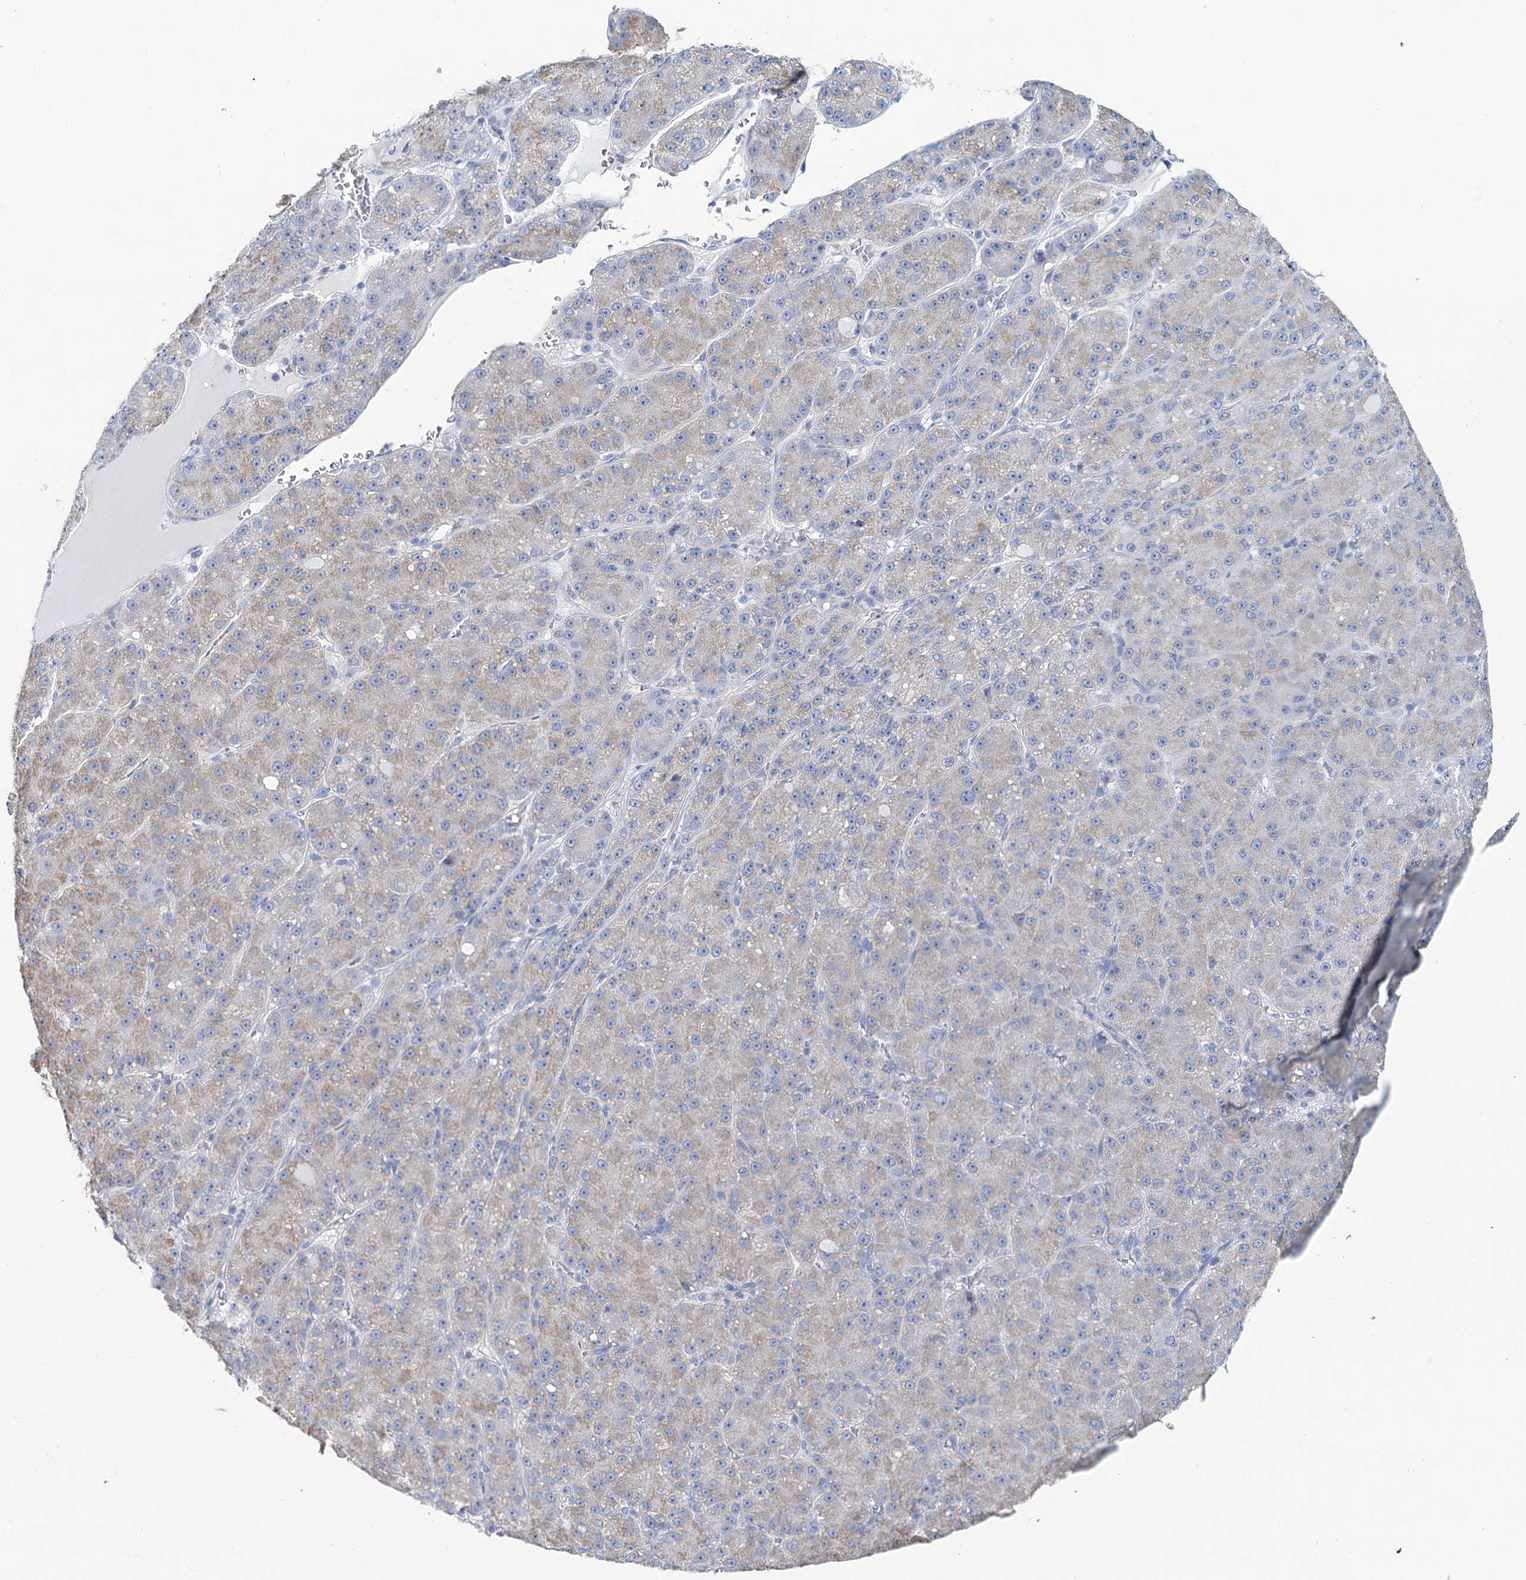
{"staining": {"intensity": "negative", "quantity": "none", "location": "none"}, "tissue": "liver cancer", "cell_type": "Tumor cells", "image_type": "cancer", "snomed": [{"axis": "morphology", "description": "Carcinoma, Hepatocellular, NOS"}, {"axis": "topography", "description": "Liver"}], "caption": "DAB (3,3'-diaminobenzidine) immunohistochemical staining of human hepatocellular carcinoma (liver) exhibits no significant expression in tumor cells. (IHC, brightfield microscopy, high magnification).", "gene": "SLC1A3", "patient": {"sex": "male", "age": 67}}